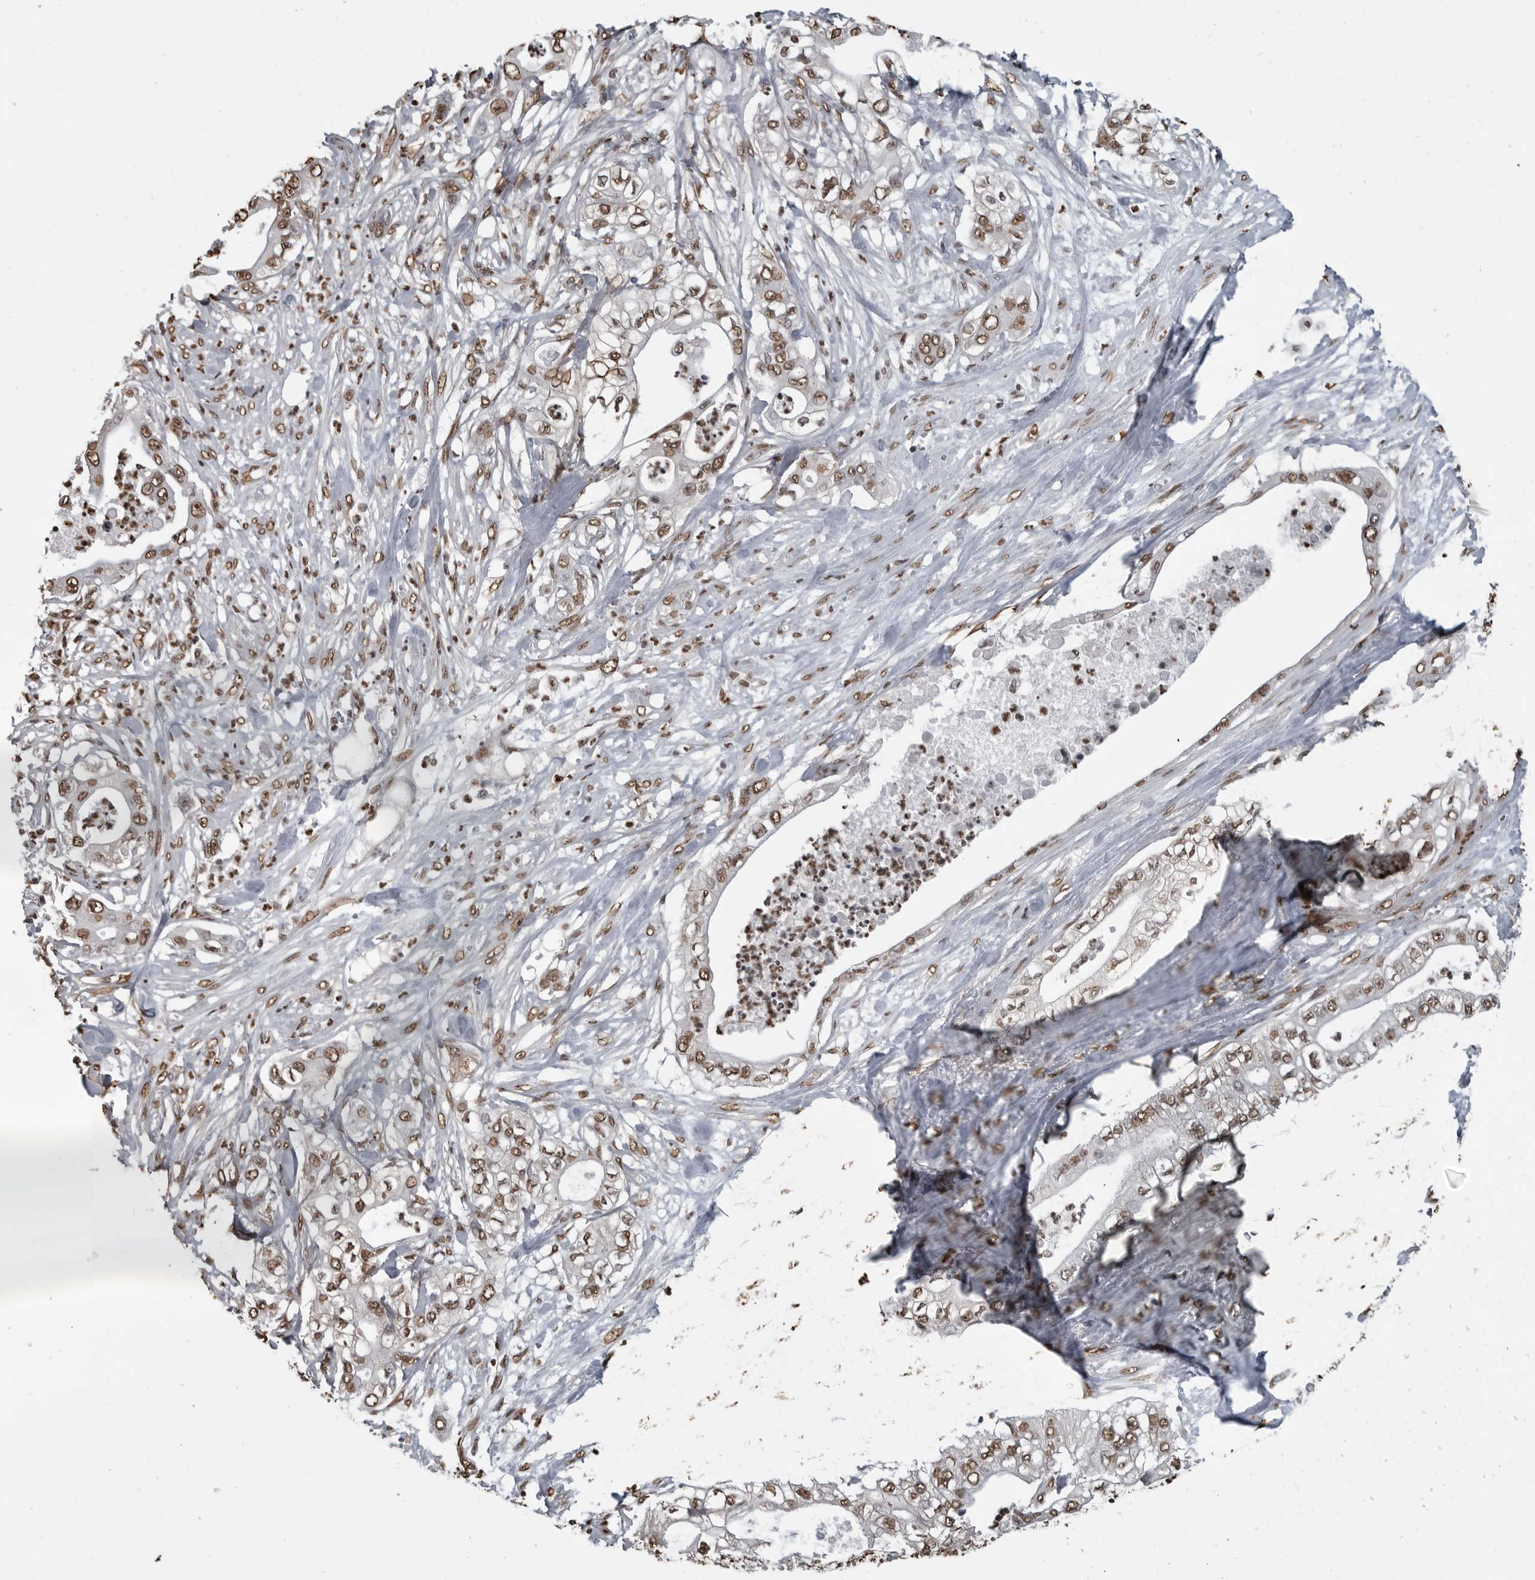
{"staining": {"intensity": "moderate", "quantity": ">75%", "location": "nuclear"}, "tissue": "pancreatic cancer", "cell_type": "Tumor cells", "image_type": "cancer", "snomed": [{"axis": "morphology", "description": "Adenocarcinoma, NOS"}, {"axis": "topography", "description": "Pancreas"}], "caption": "DAB (3,3'-diaminobenzidine) immunohistochemical staining of human pancreatic cancer (adenocarcinoma) shows moderate nuclear protein positivity in about >75% of tumor cells. (brown staining indicates protein expression, while blue staining denotes nuclei).", "gene": "SMAD2", "patient": {"sex": "female", "age": 78}}